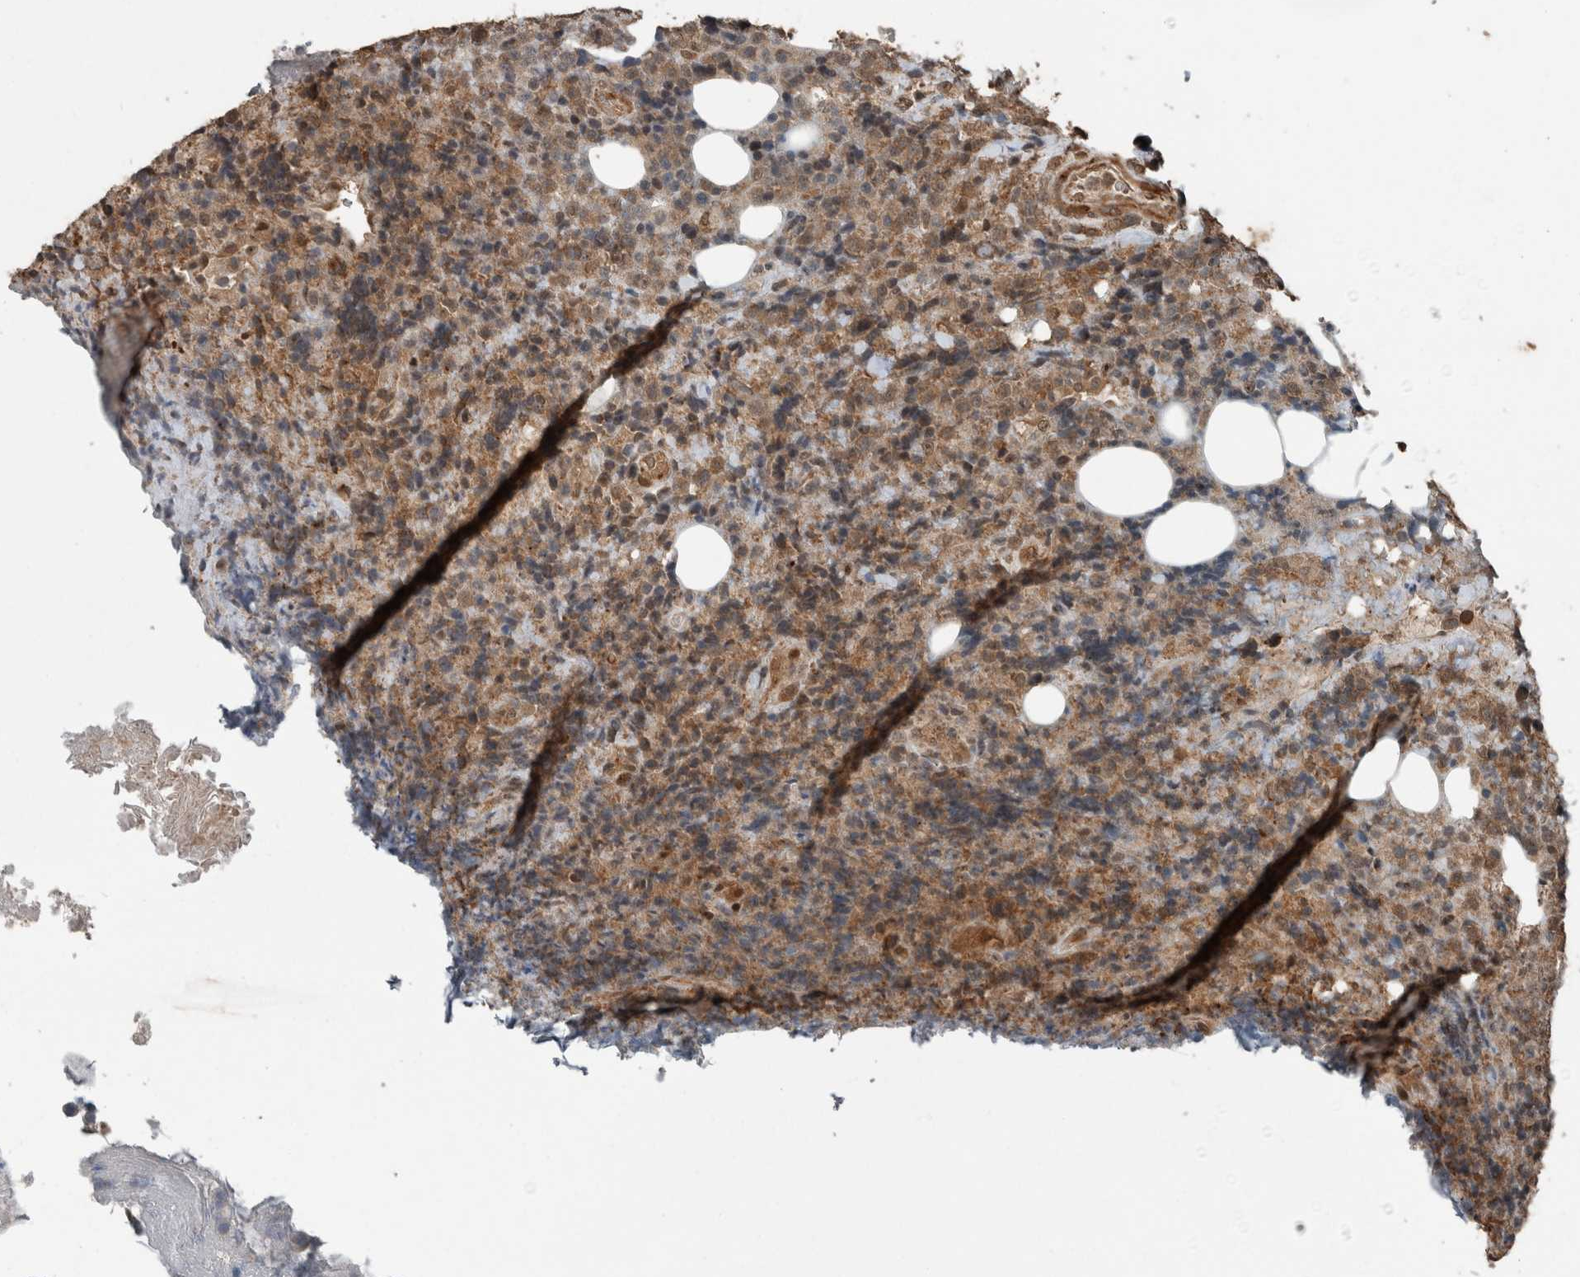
{"staining": {"intensity": "weak", "quantity": ">75%", "location": "cytoplasmic/membranous"}, "tissue": "lymphoma", "cell_type": "Tumor cells", "image_type": "cancer", "snomed": [{"axis": "morphology", "description": "Malignant lymphoma, non-Hodgkin's type, High grade"}, {"axis": "topography", "description": "Lymph node"}], "caption": "The micrograph displays staining of malignant lymphoma, non-Hodgkin's type (high-grade), revealing weak cytoplasmic/membranous protein staining (brown color) within tumor cells.", "gene": "MYO1E", "patient": {"sex": "male", "age": 13}}